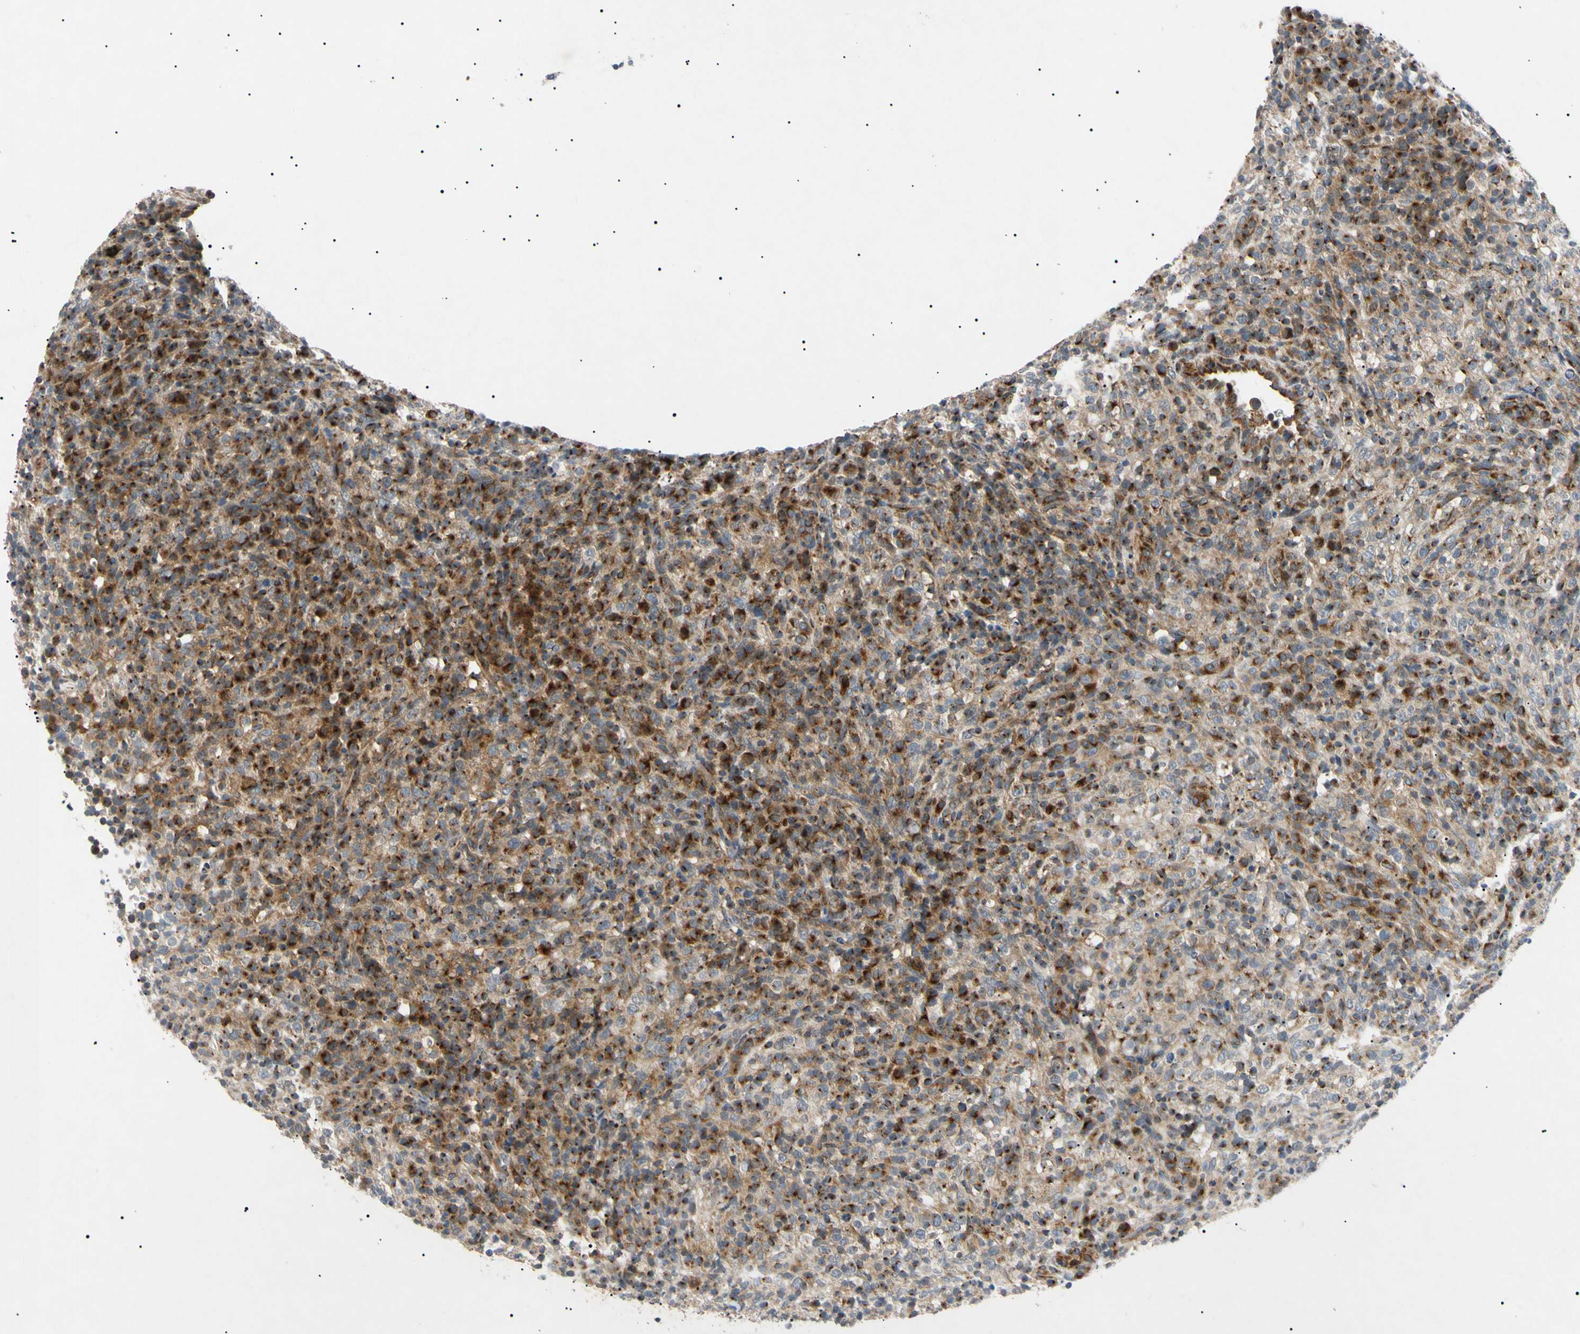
{"staining": {"intensity": "strong", "quantity": ">75%", "location": "cytoplasmic/membranous"}, "tissue": "lymphoma", "cell_type": "Tumor cells", "image_type": "cancer", "snomed": [{"axis": "morphology", "description": "Malignant lymphoma, non-Hodgkin's type, High grade"}, {"axis": "topography", "description": "Lymph node"}], "caption": "The histopathology image displays staining of lymphoma, revealing strong cytoplasmic/membranous protein expression (brown color) within tumor cells.", "gene": "TUBB4A", "patient": {"sex": "female", "age": 76}}